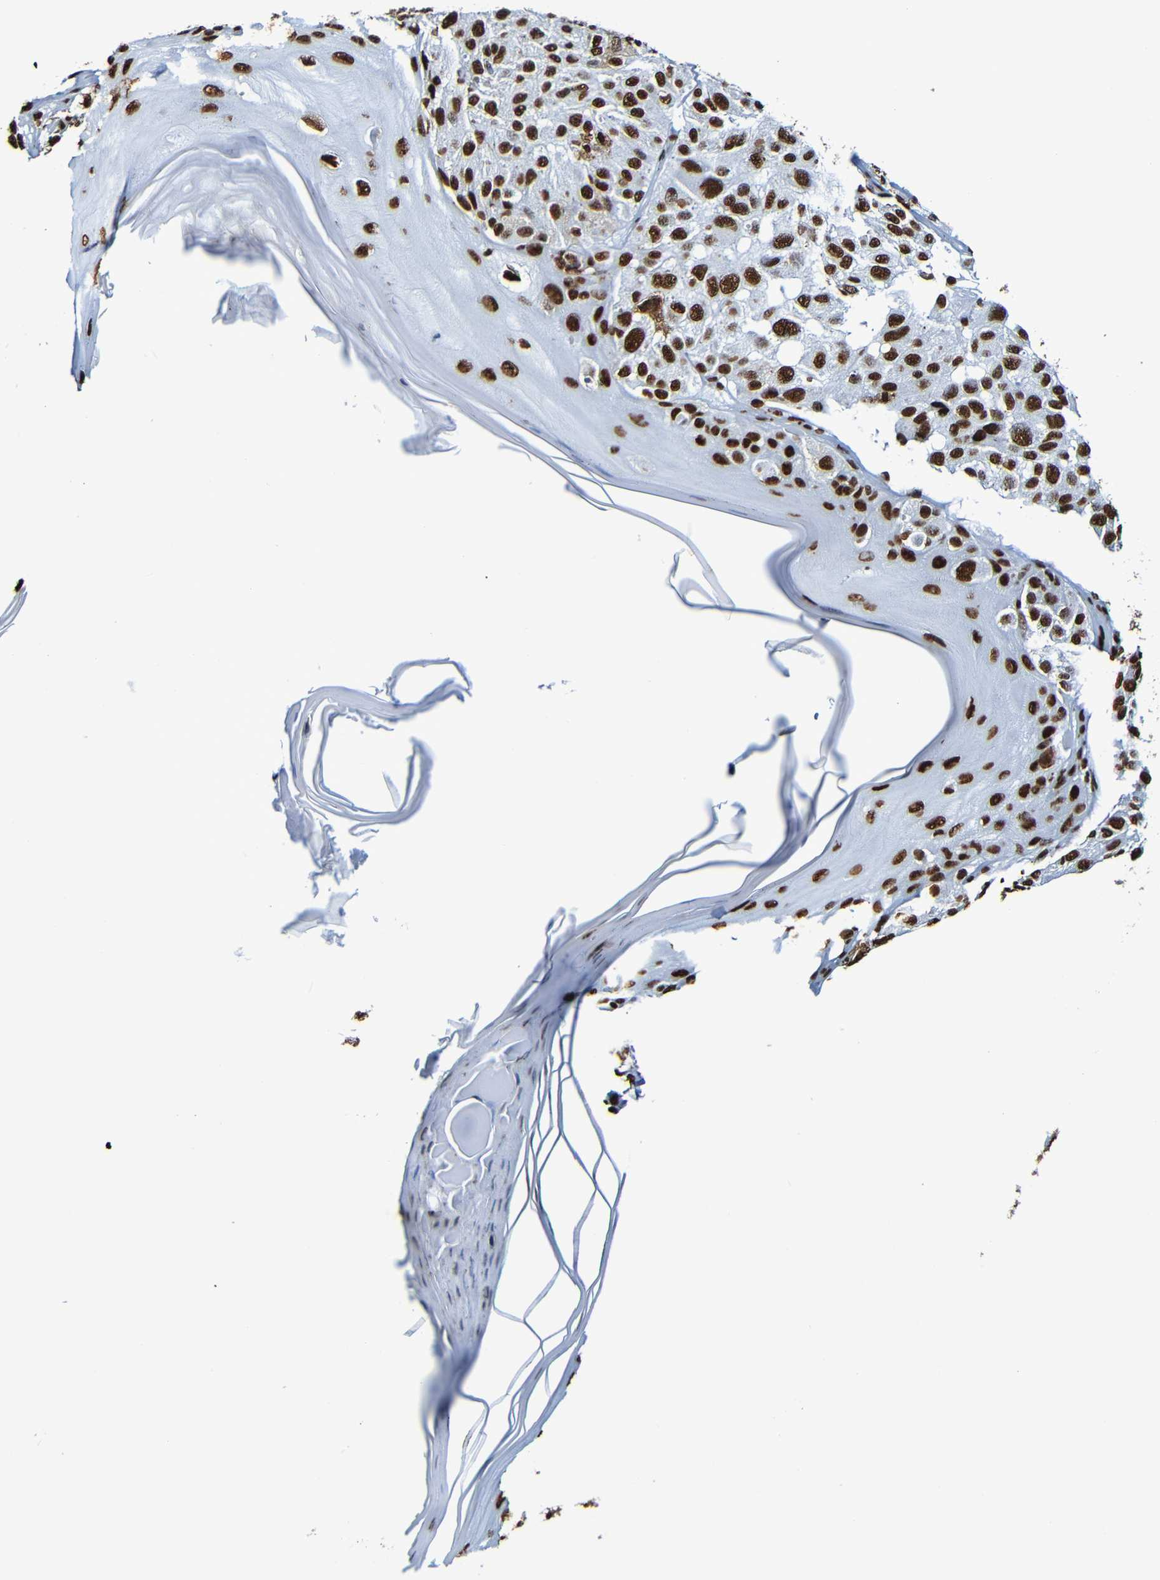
{"staining": {"intensity": "strong", "quantity": ">75%", "location": "nuclear"}, "tissue": "melanoma", "cell_type": "Tumor cells", "image_type": "cancer", "snomed": [{"axis": "morphology", "description": "Malignant melanoma, NOS"}, {"axis": "topography", "description": "Skin"}], "caption": "Malignant melanoma was stained to show a protein in brown. There is high levels of strong nuclear positivity in about >75% of tumor cells.", "gene": "SRSF3", "patient": {"sex": "female", "age": 46}}